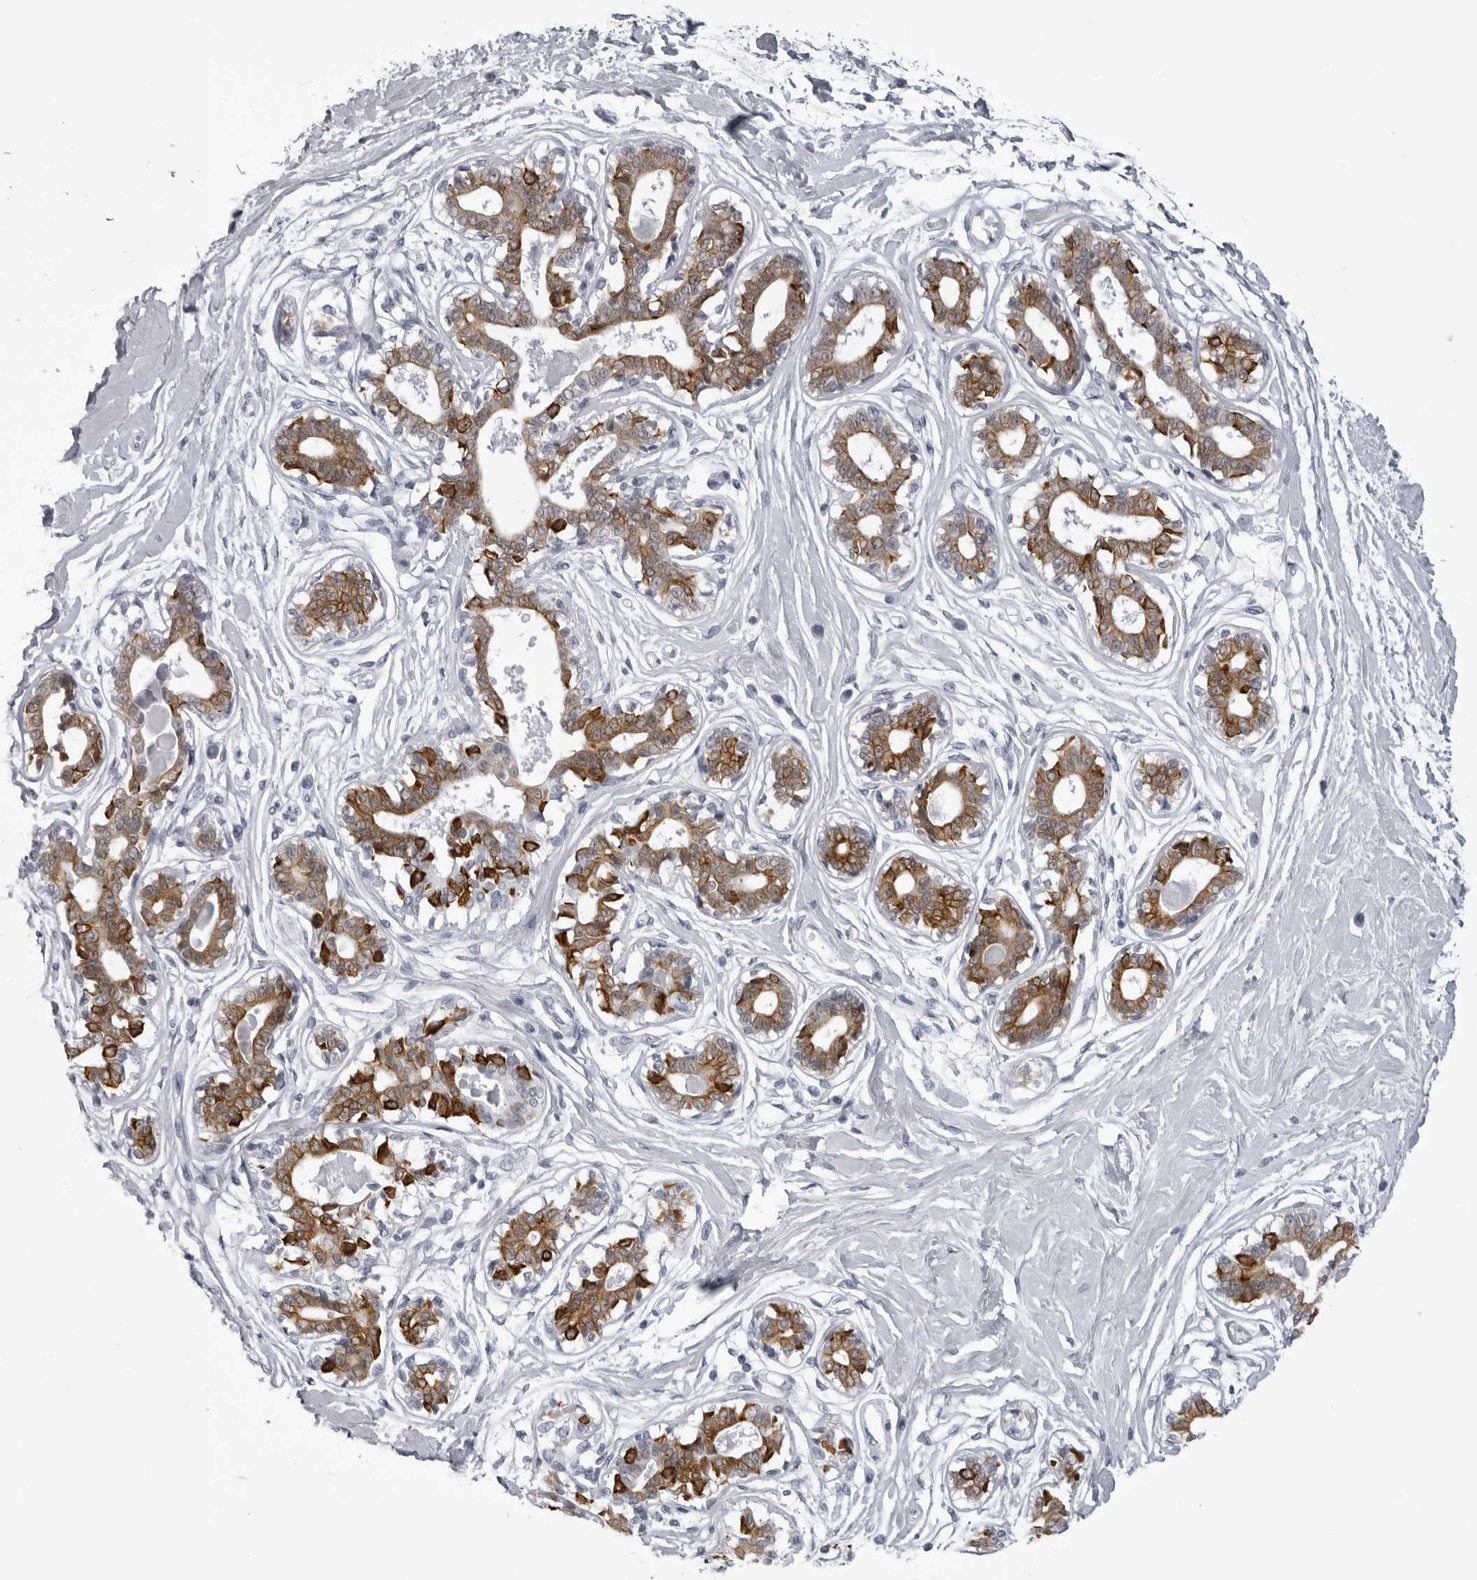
{"staining": {"intensity": "negative", "quantity": "none", "location": "none"}, "tissue": "breast", "cell_type": "Adipocytes", "image_type": "normal", "snomed": [{"axis": "morphology", "description": "Normal tissue, NOS"}, {"axis": "topography", "description": "Breast"}], "caption": "Adipocytes show no significant positivity in benign breast.", "gene": "UROD", "patient": {"sex": "female", "age": 45}}